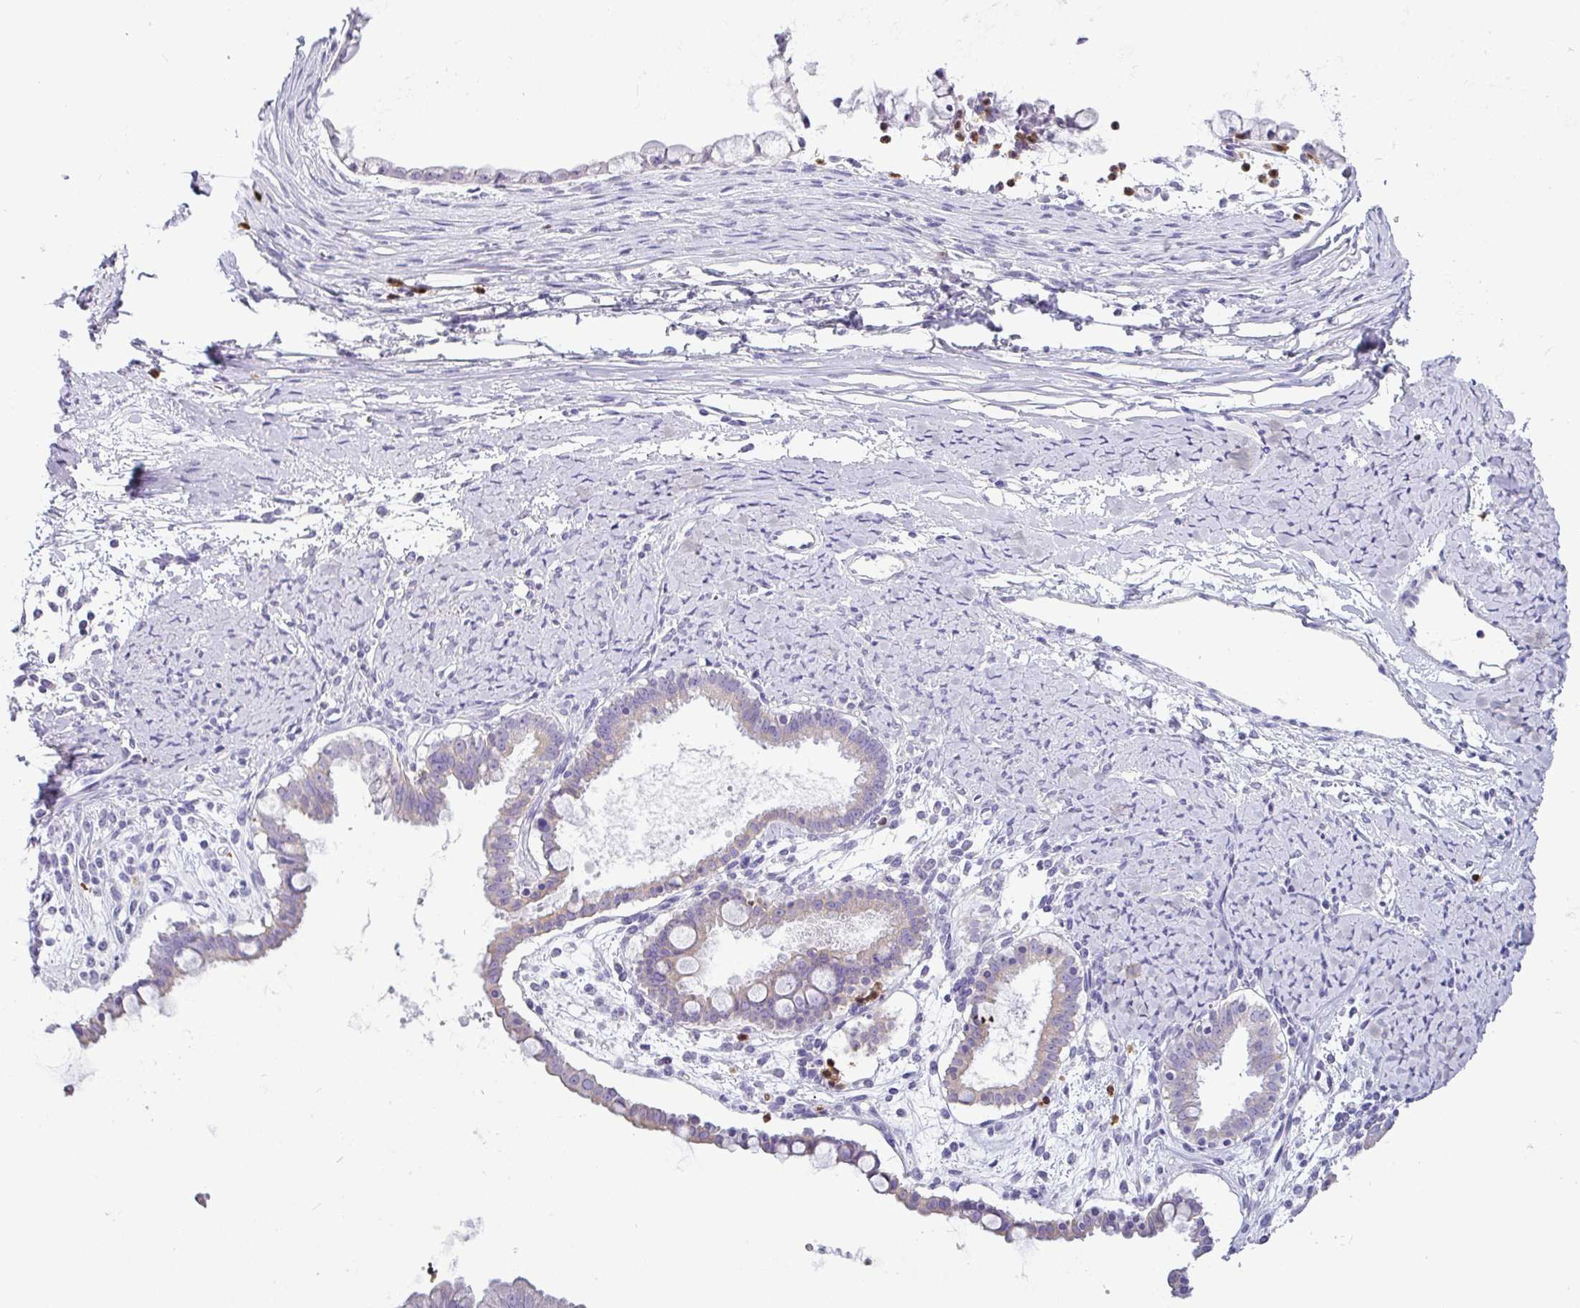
{"staining": {"intensity": "weak", "quantity": "<25%", "location": "cytoplasmic/membranous"}, "tissue": "ovarian cancer", "cell_type": "Tumor cells", "image_type": "cancer", "snomed": [{"axis": "morphology", "description": "Cystadenocarcinoma, mucinous, NOS"}, {"axis": "topography", "description": "Ovary"}], "caption": "This is an immunohistochemistry photomicrograph of ovarian mucinous cystadenocarcinoma. There is no expression in tumor cells.", "gene": "SH2D3C", "patient": {"sex": "female", "age": 61}}